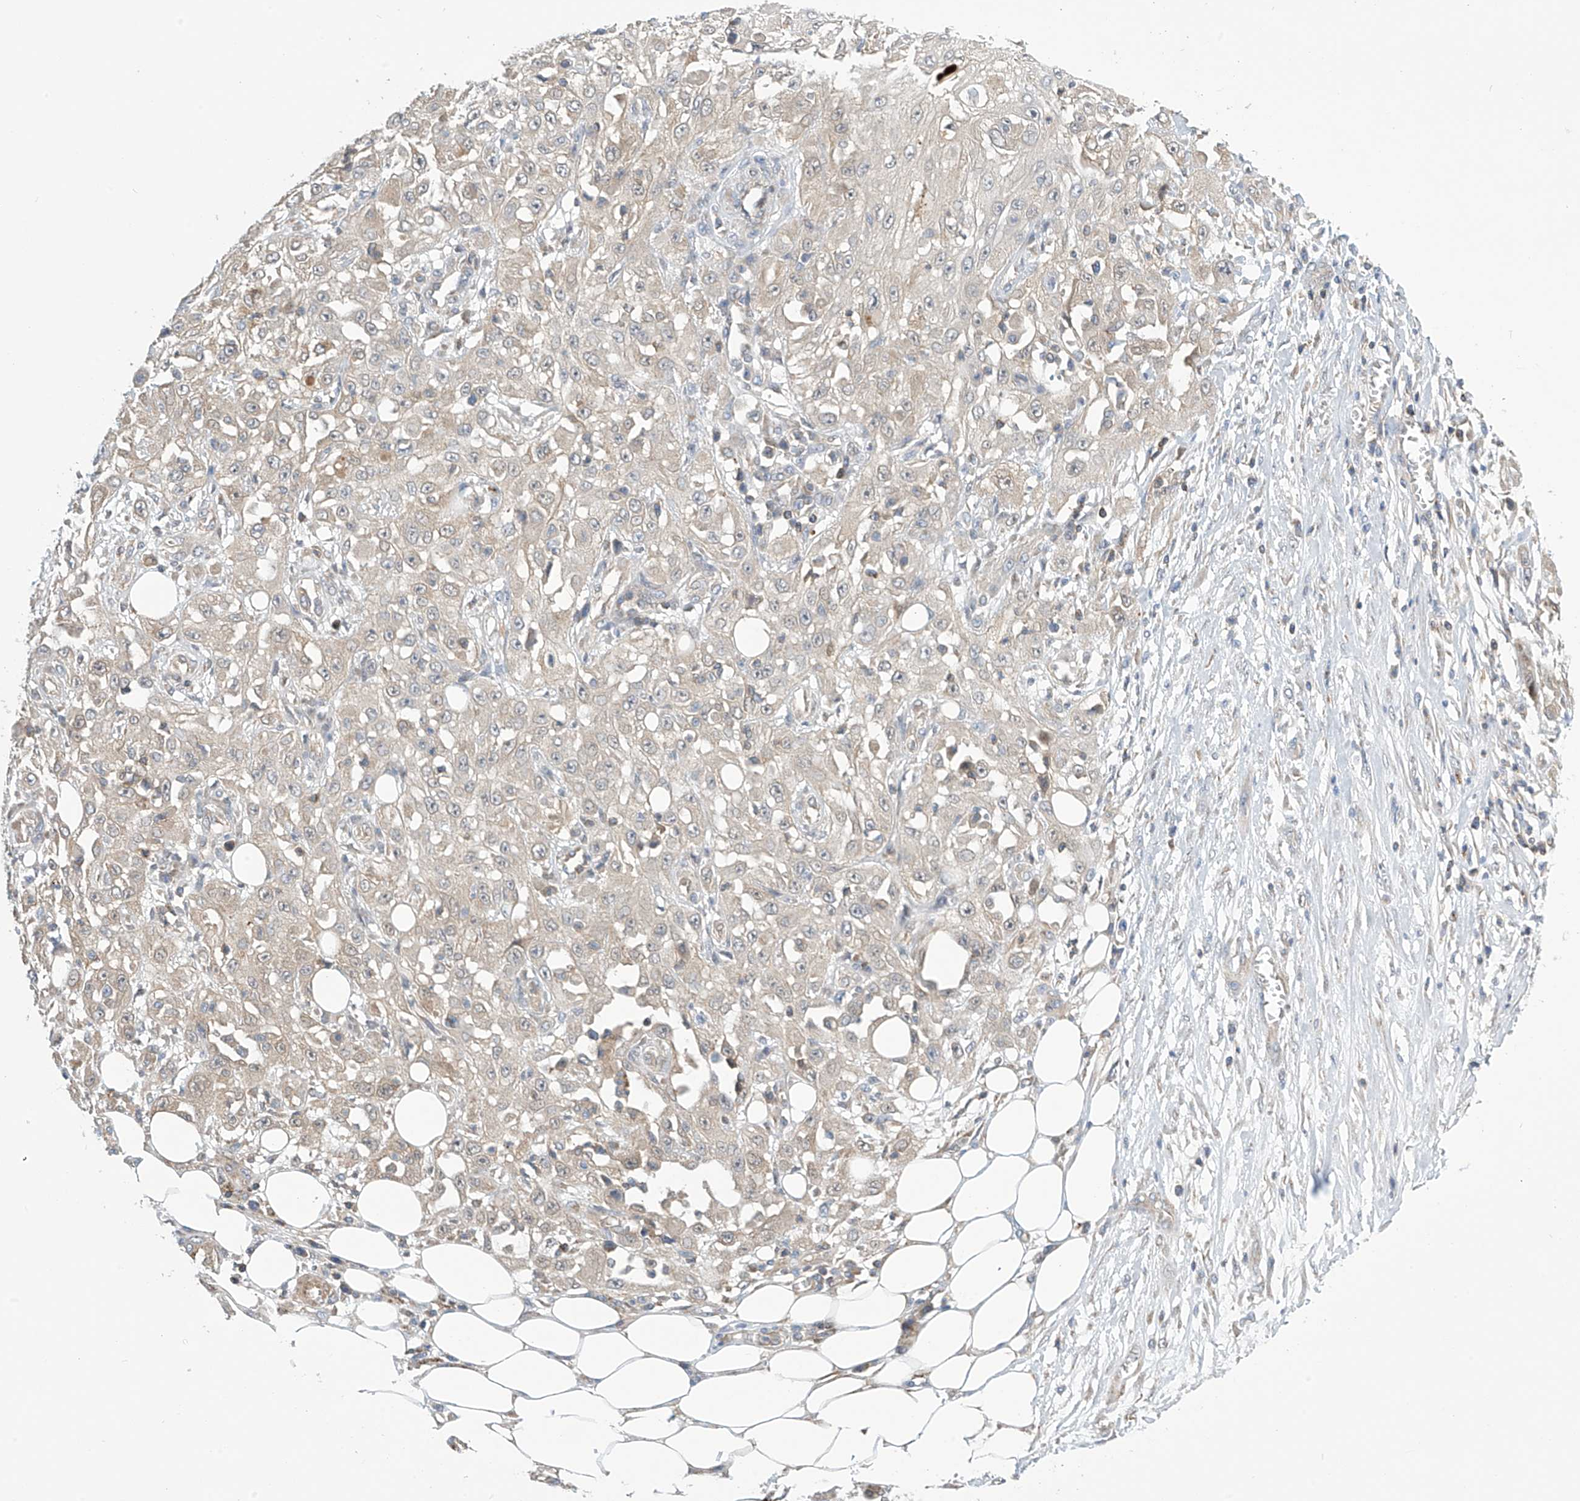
{"staining": {"intensity": "negative", "quantity": "none", "location": "none"}, "tissue": "skin cancer", "cell_type": "Tumor cells", "image_type": "cancer", "snomed": [{"axis": "morphology", "description": "Squamous cell carcinoma, NOS"}, {"axis": "morphology", "description": "Squamous cell carcinoma, metastatic, NOS"}, {"axis": "topography", "description": "Skin"}, {"axis": "topography", "description": "Lymph node"}], "caption": "Immunohistochemistry of skin cancer displays no expression in tumor cells.", "gene": "IBA57", "patient": {"sex": "male", "age": 75}}